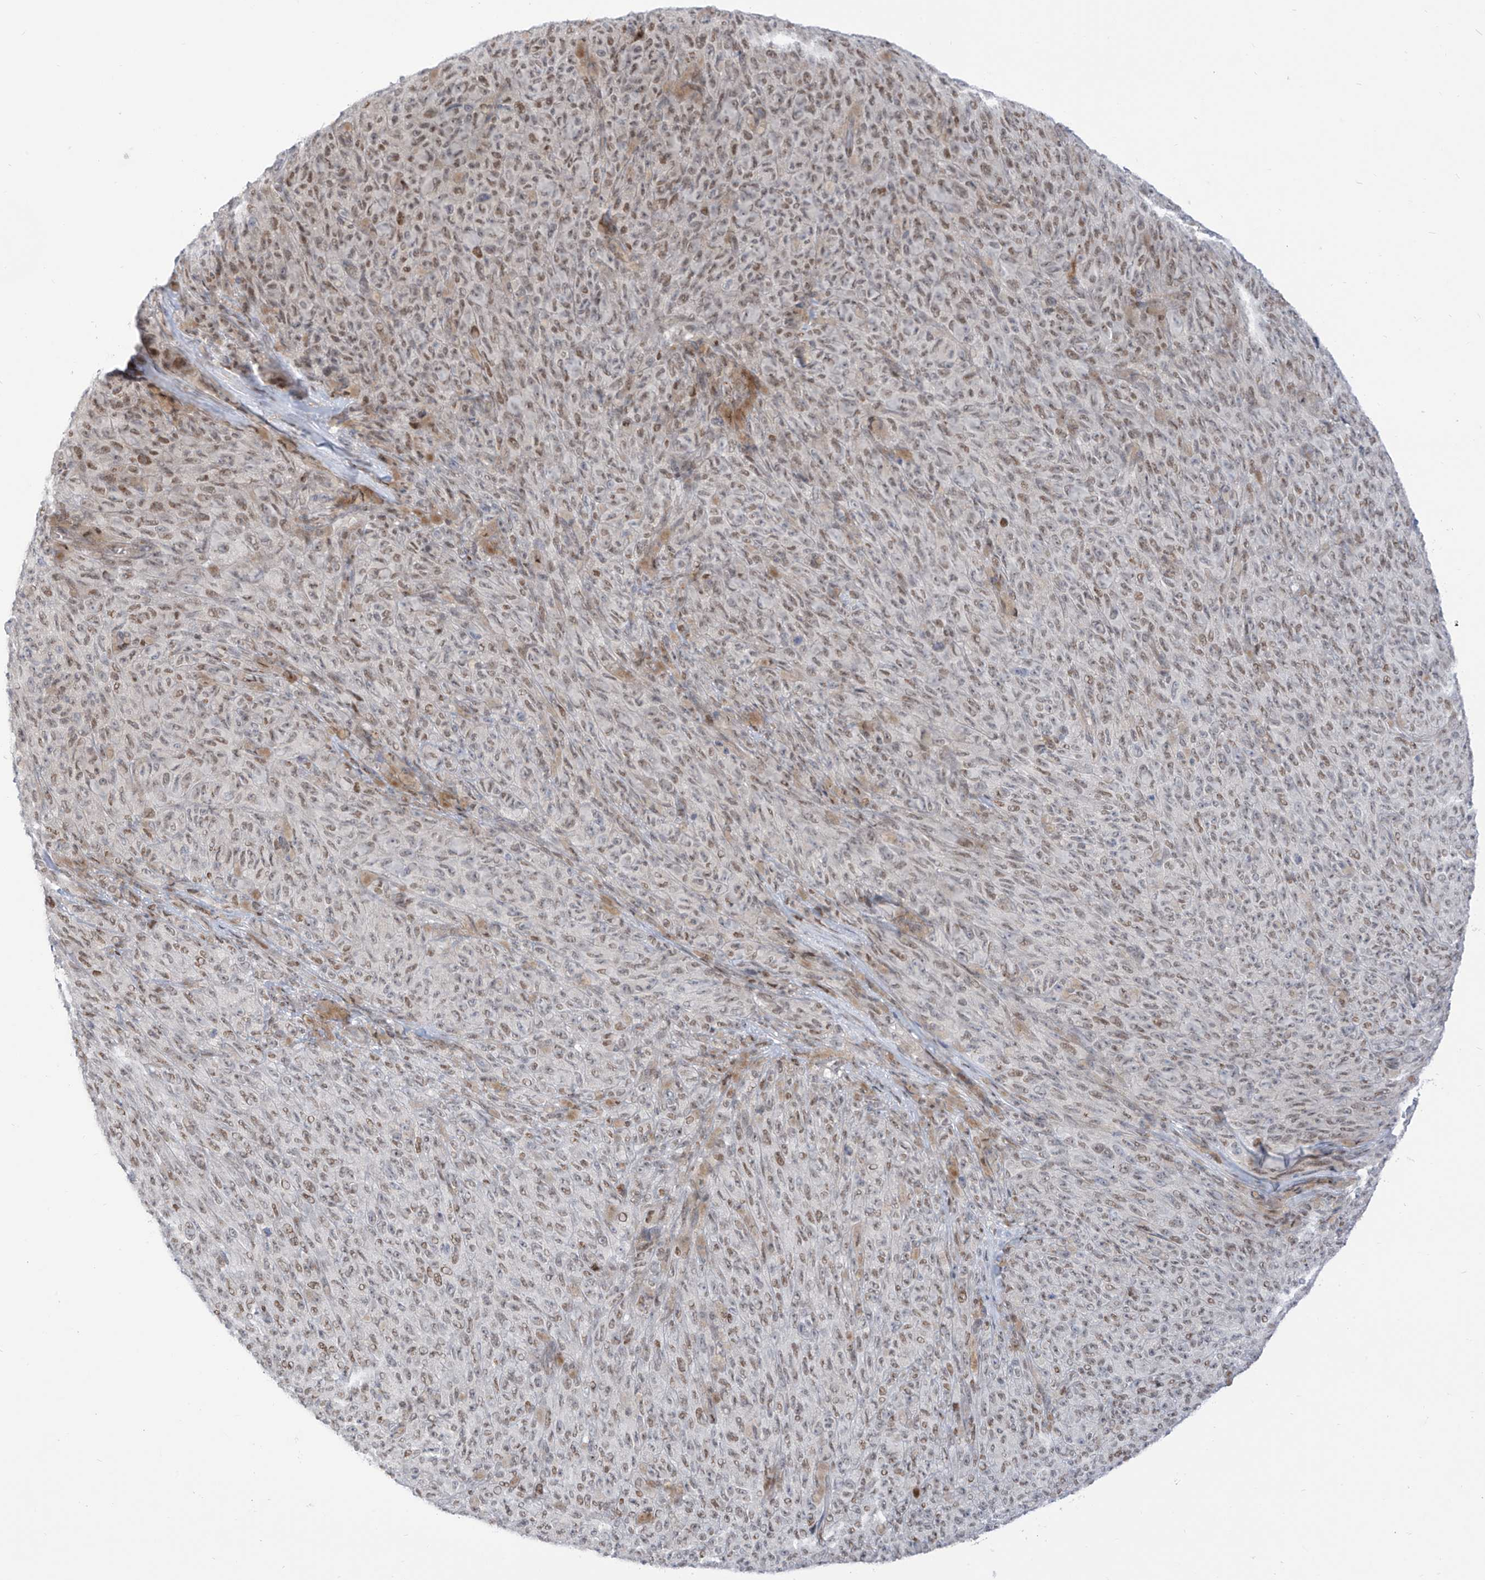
{"staining": {"intensity": "weak", "quantity": ">75%", "location": "nuclear"}, "tissue": "melanoma", "cell_type": "Tumor cells", "image_type": "cancer", "snomed": [{"axis": "morphology", "description": "Malignant melanoma, NOS"}, {"axis": "topography", "description": "Skin"}], "caption": "Malignant melanoma stained with DAB (3,3'-diaminobenzidine) immunohistochemistry exhibits low levels of weak nuclear staining in approximately >75% of tumor cells.", "gene": "LIN9", "patient": {"sex": "female", "age": 82}}